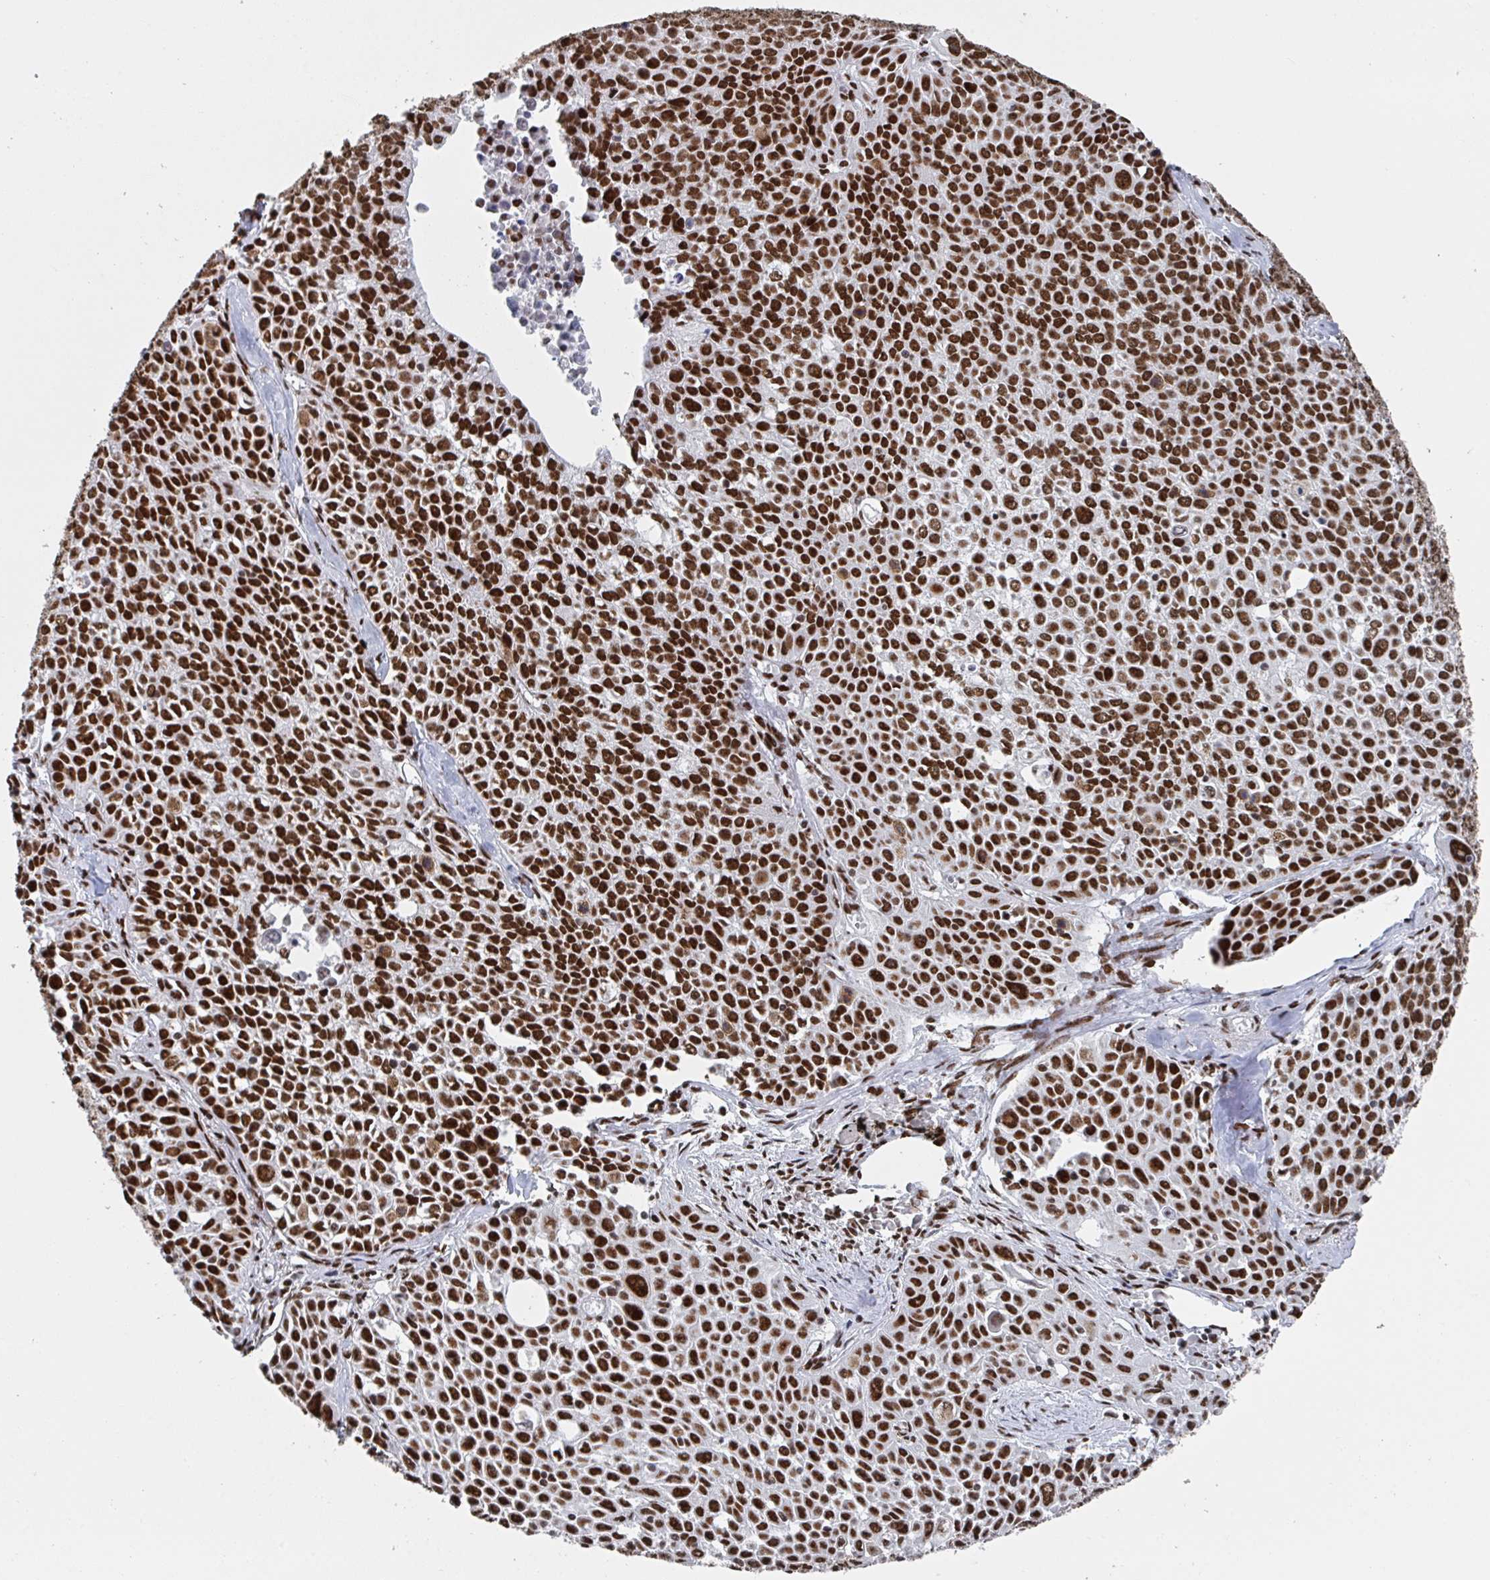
{"staining": {"intensity": "strong", "quantity": ">75%", "location": "nuclear"}, "tissue": "lung cancer", "cell_type": "Tumor cells", "image_type": "cancer", "snomed": [{"axis": "morphology", "description": "Squamous cell carcinoma, NOS"}, {"axis": "morphology", "description": "Squamous cell carcinoma, metastatic, NOS"}, {"axis": "topography", "description": "Lymph node"}, {"axis": "topography", "description": "Lung"}], "caption": "Strong nuclear staining for a protein is present in about >75% of tumor cells of metastatic squamous cell carcinoma (lung) using immunohistochemistry (IHC).", "gene": "ZNF607", "patient": {"sex": "female", "age": 62}}